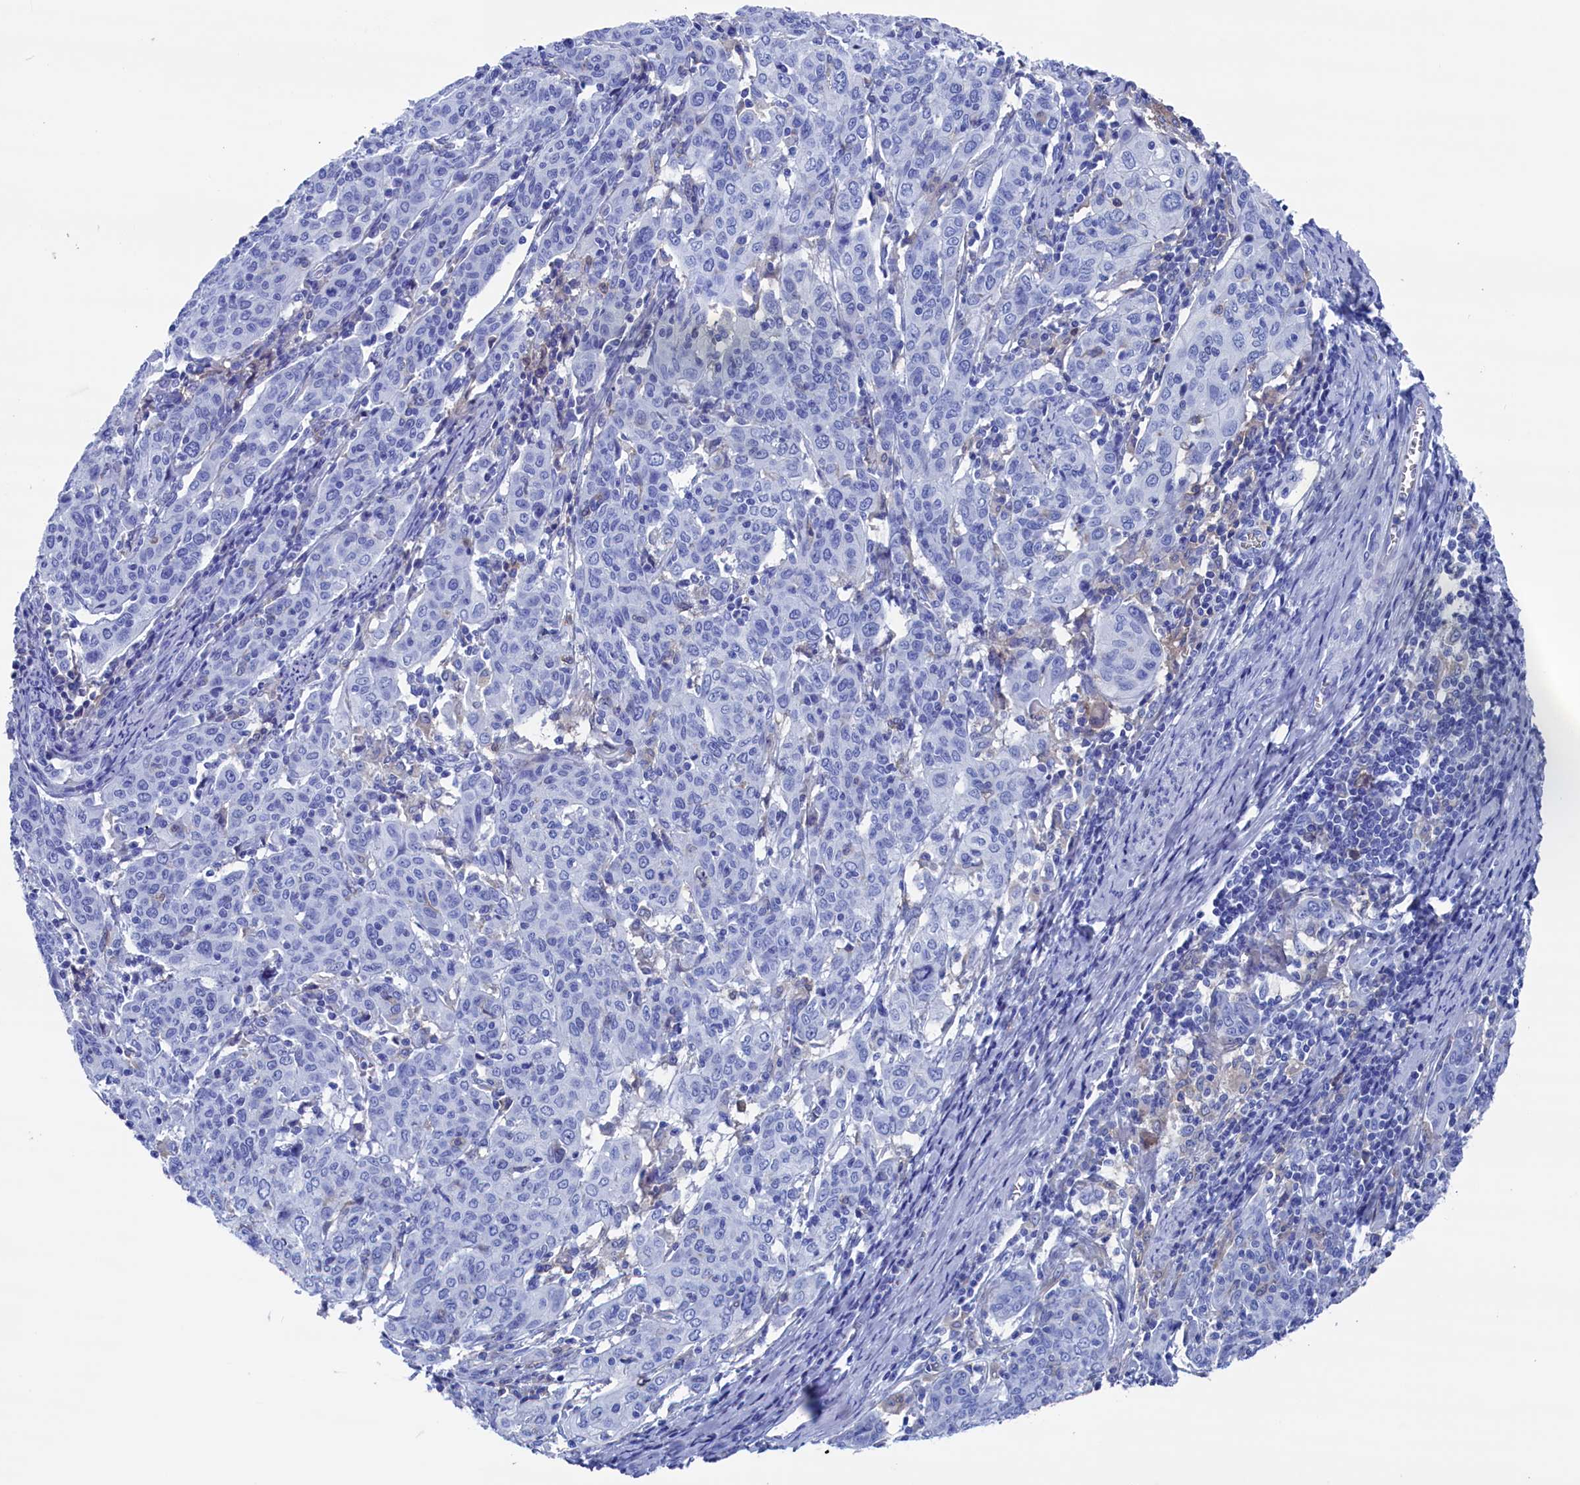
{"staining": {"intensity": "negative", "quantity": "none", "location": "none"}, "tissue": "cervical cancer", "cell_type": "Tumor cells", "image_type": "cancer", "snomed": [{"axis": "morphology", "description": "Squamous cell carcinoma, NOS"}, {"axis": "topography", "description": "Cervix"}], "caption": "DAB immunohistochemical staining of human cervical cancer displays no significant positivity in tumor cells.", "gene": "TYROBP", "patient": {"sex": "female", "age": 67}}